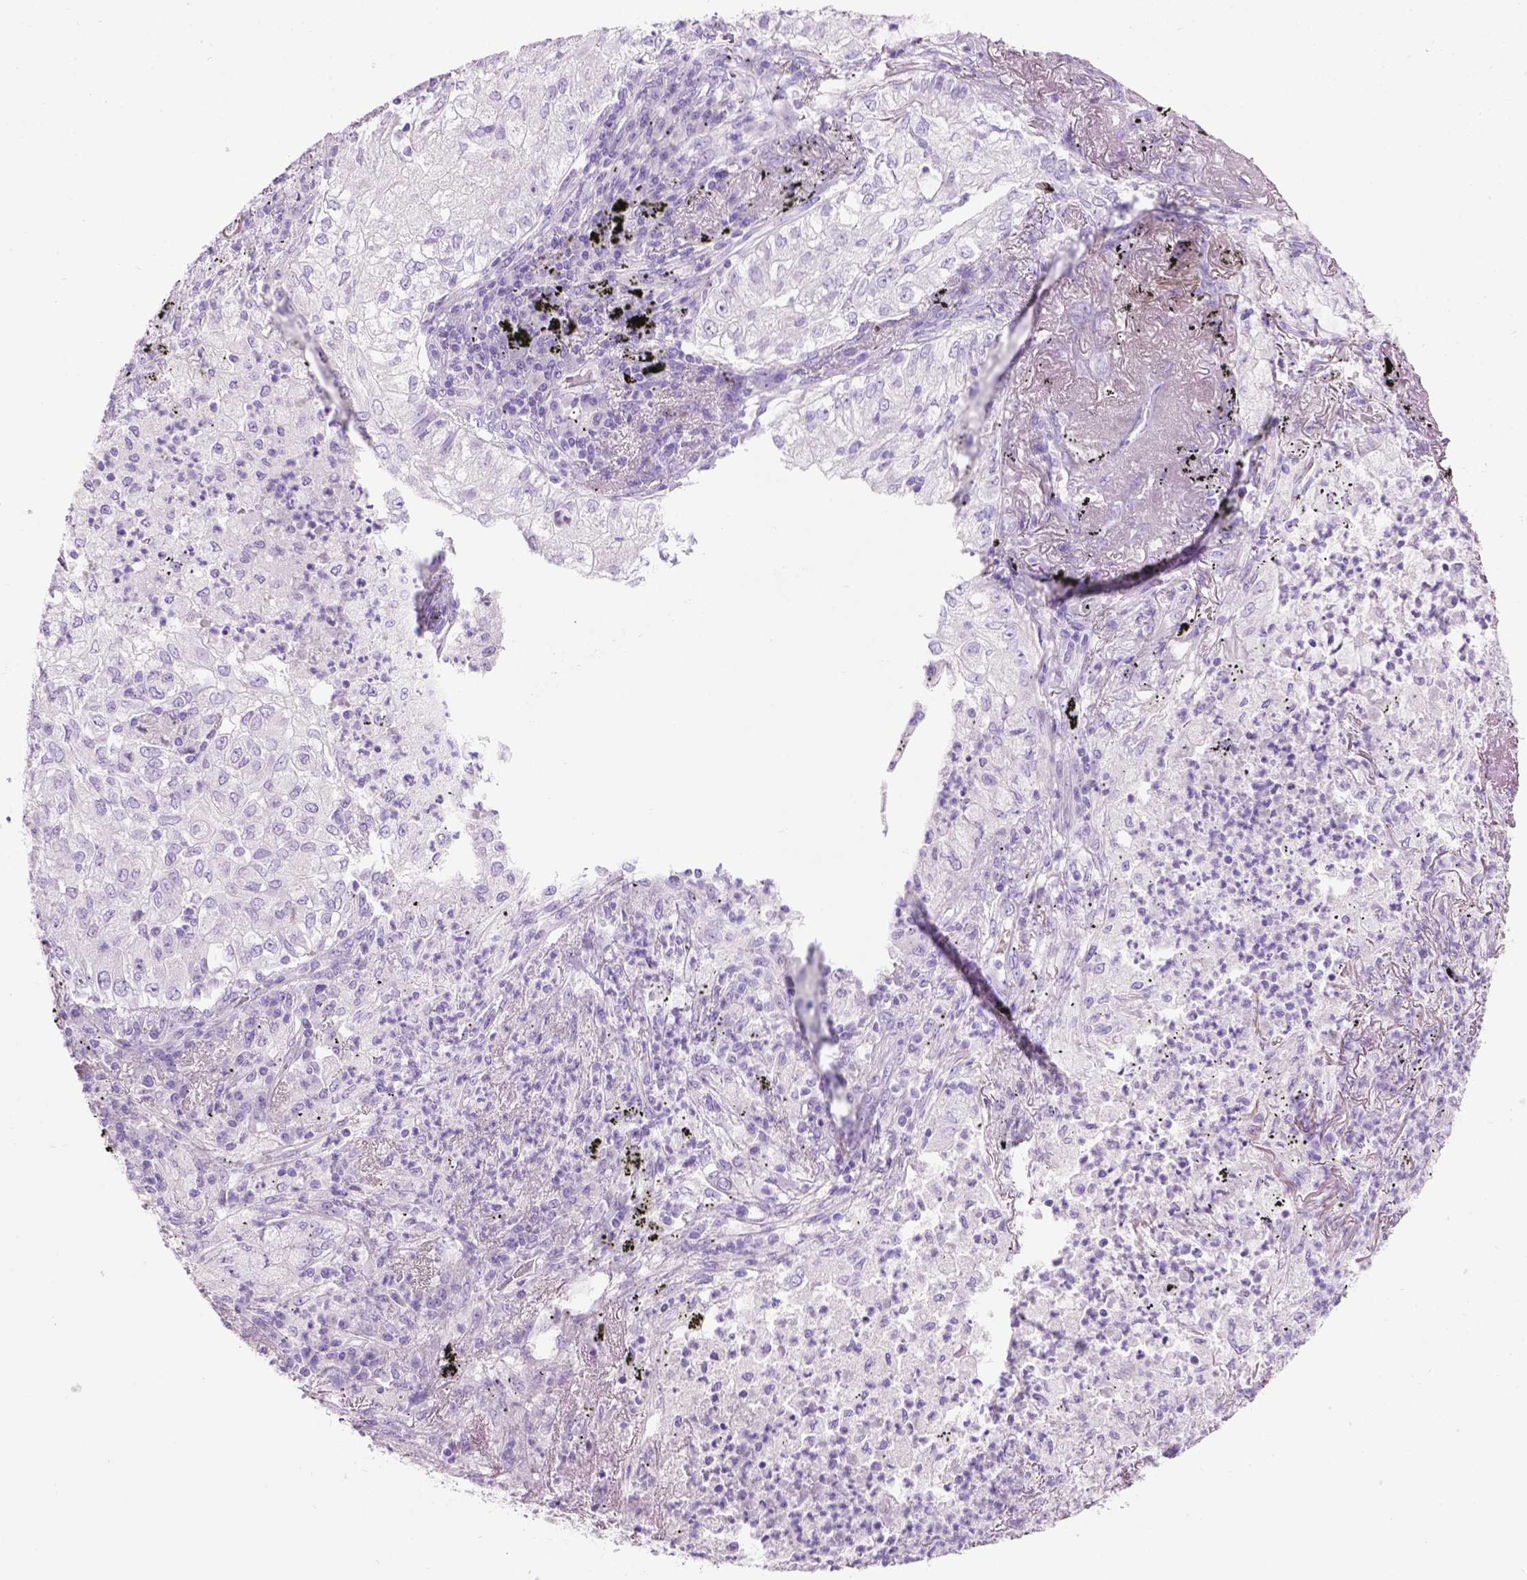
{"staining": {"intensity": "negative", "quantity": "none", "location": "none"}, "tissue": "lung cancer", "cell_type": "Tumor cells", "image_type": "cancer", "snomed": [{"axis": "morphology", "description": "Adenocarcinoma, NOS"}, {"axis": "topography", "description": "Lung"}], "caption": "A micrograph of human lung cancer (adenocarcinoma) is negative for staining in tumor cells.", "gene": "LELP1", "patient": {"sex": "female", "age": 73}}